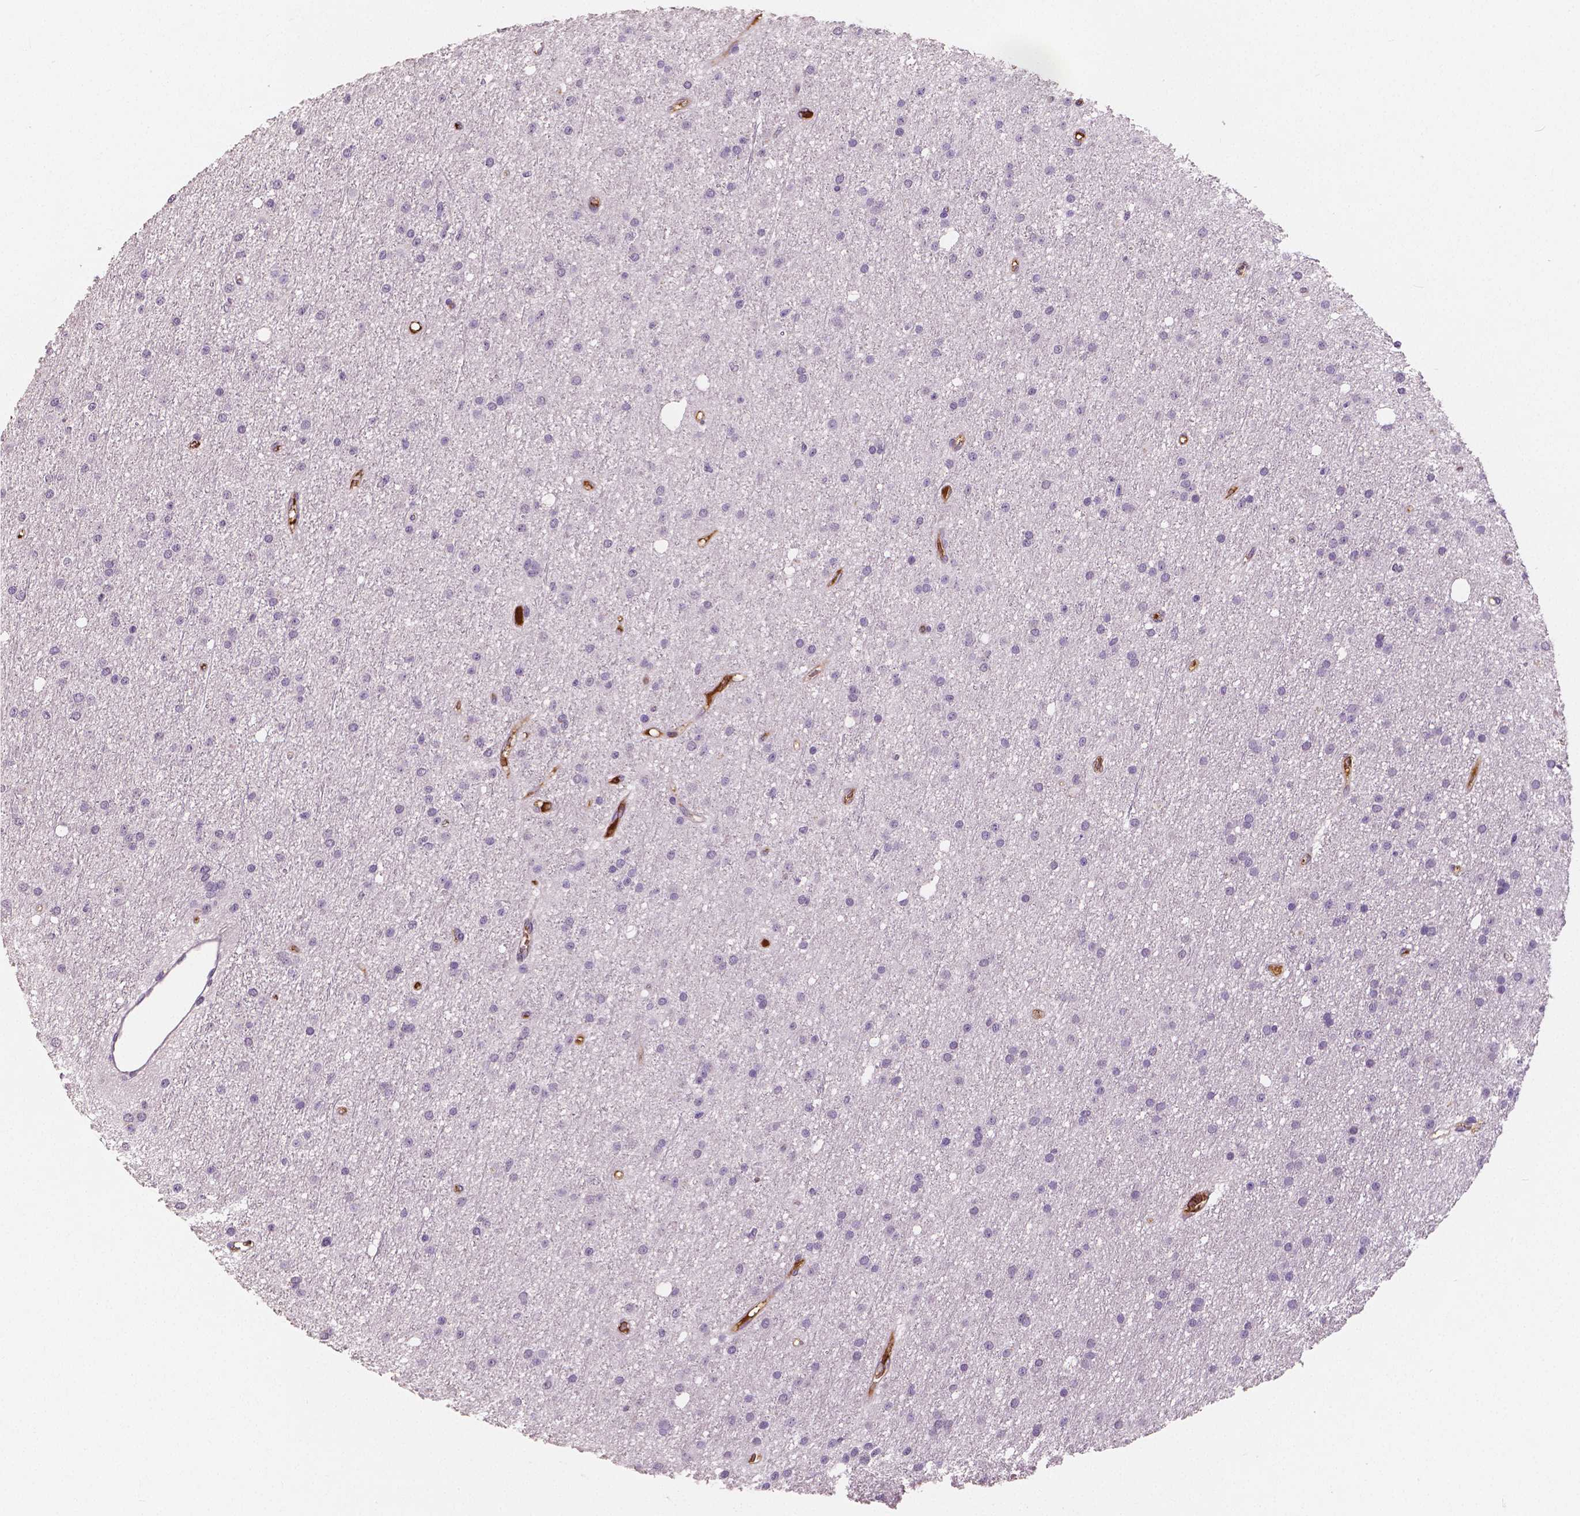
{"staining": {"intensity": "negative", "quantity": "none", "location": "none"}, "tissue": "glioma", "cell_type": "Tumor cells", "image_type": "cancer", "snomed": [{"axis": "morphology", "description": "Glioma, malignant, Low grade"}, {"axis": "topography", "description": "Brain"}], "caption": "IHC micrograph of neoplastic tissue: human glioma stained with DAB demonstrates no significant protein positivity in tumor cells.", "gene": "APOA4", "patient": {"sex": "male", "age": 27}}